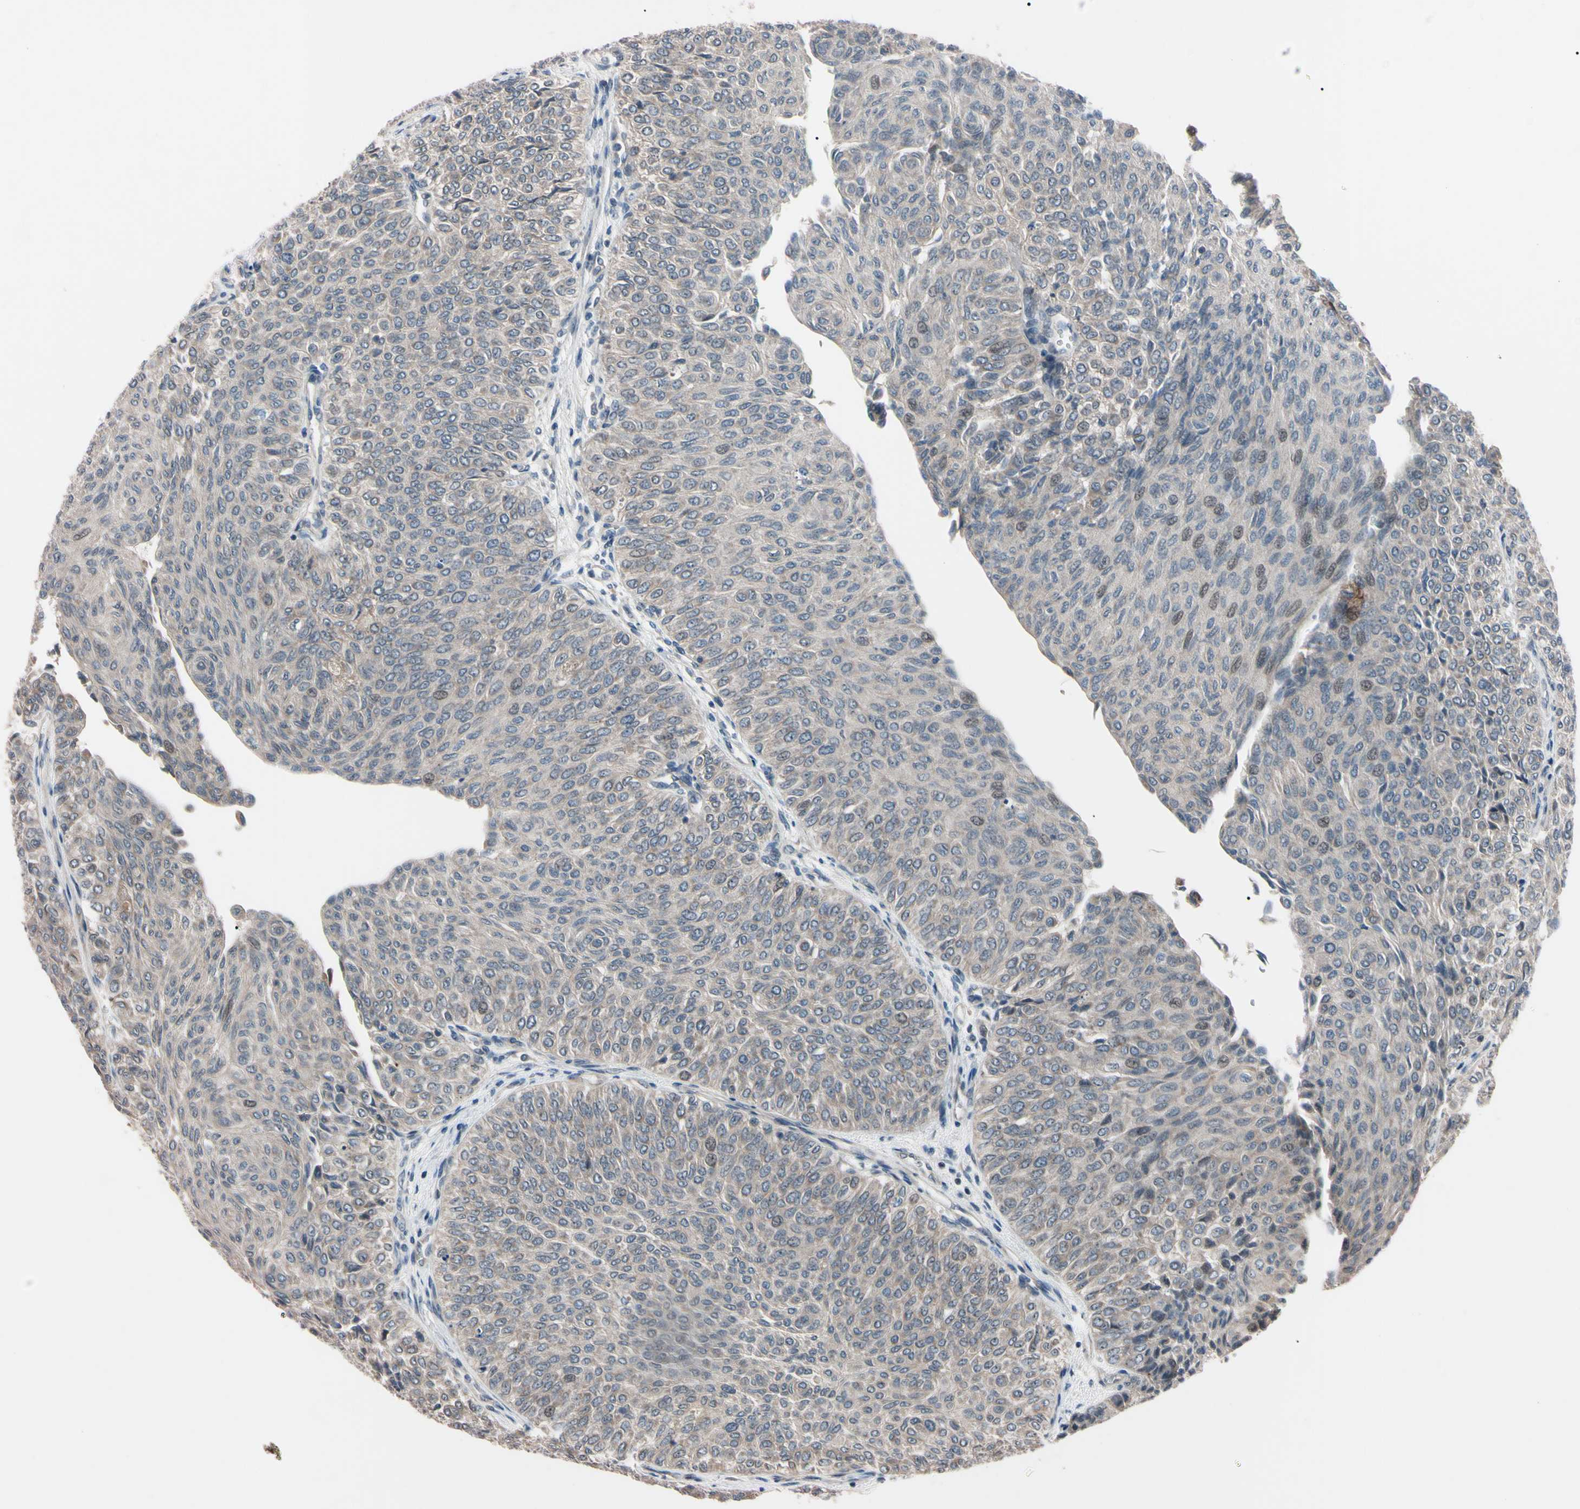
{"staining": {"intensity": "weak", "quantity": ">75%", "location": "cytoplasmic/membranous,nuclear"}, "tissue": "urothelial cancer", "cell_type": "Tumor cells", "image_type": "cancer", "snomed": [{"axis": "morphology", "description": "Urothelial carcinoma, Low grade"}, {"axis": "topography", "description": "Urinary bladder"}], "caption": "Protein staining exhibits weak cytoplasmic/membranous and nuclear positivity in about >75% of tumor cells in urothelial cancer. The protein is stained brown, and the nuclei are stained in blue (DAB (3,3'-diaminobenzidine) IHC with brightfield microscopy, high magnification).", "gene": "TRAF5", "patient": {"sex": "male", "age": 78}}